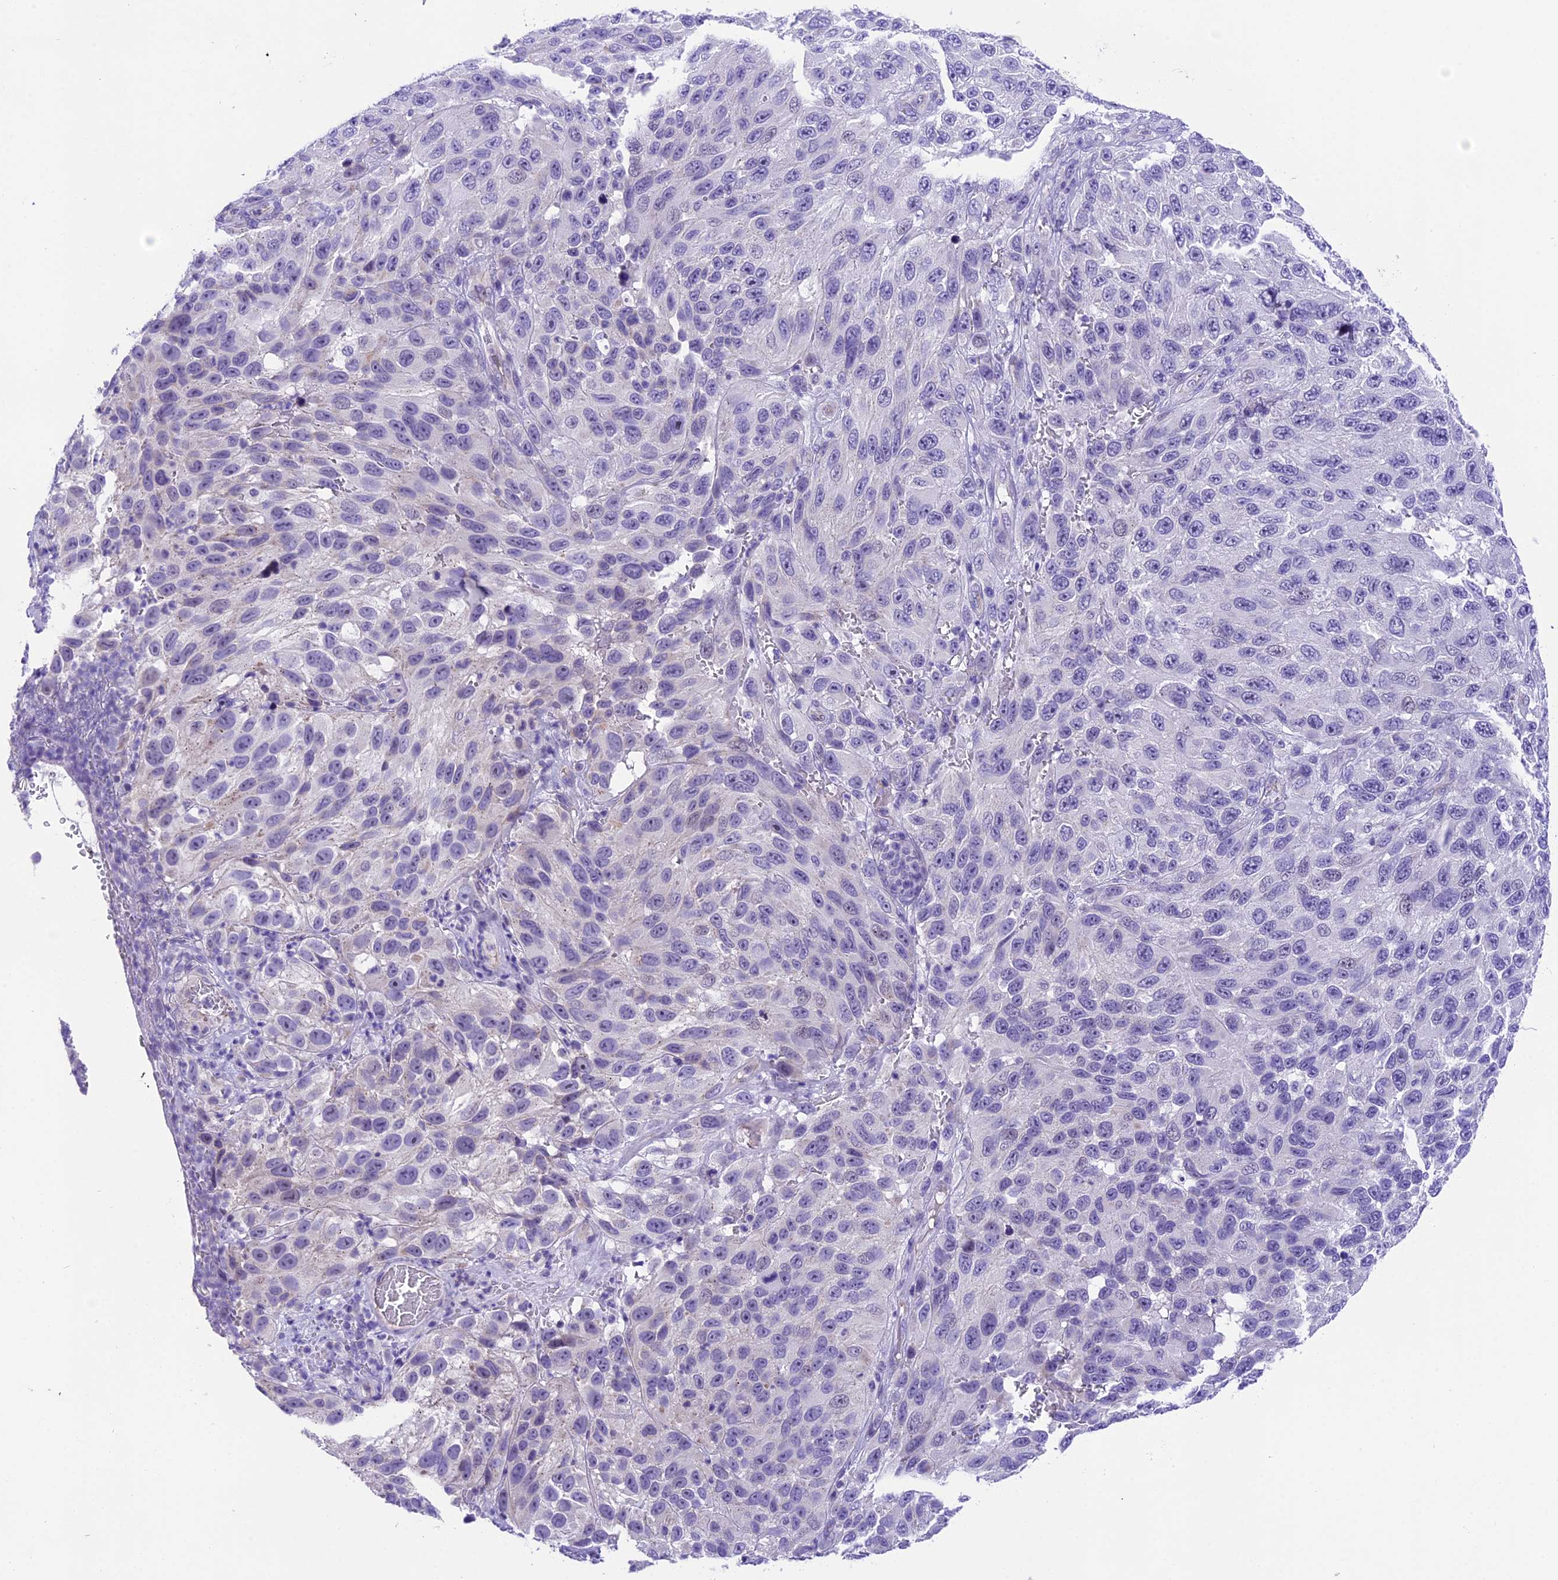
{"staining": {"intensity": "negative", "quantity": "none", "location": "none"}, "tissue": "melanoma", "cell_type": "Tumor cells", "image_type": "cancer", "snomed": [{"axis": "morphology", "description": "Malignant melanoma, NOS"}, {"axis": "topography", "description": "Skin"}], "caption": "Immunohistochemistry (IHC) histopathology image of neoplastic tissue: human melanoma stained with DAB displays no significant protein staining in tumor cells.", "gene": "PRR15", "patient": {"sex": "female", "age": 96}}